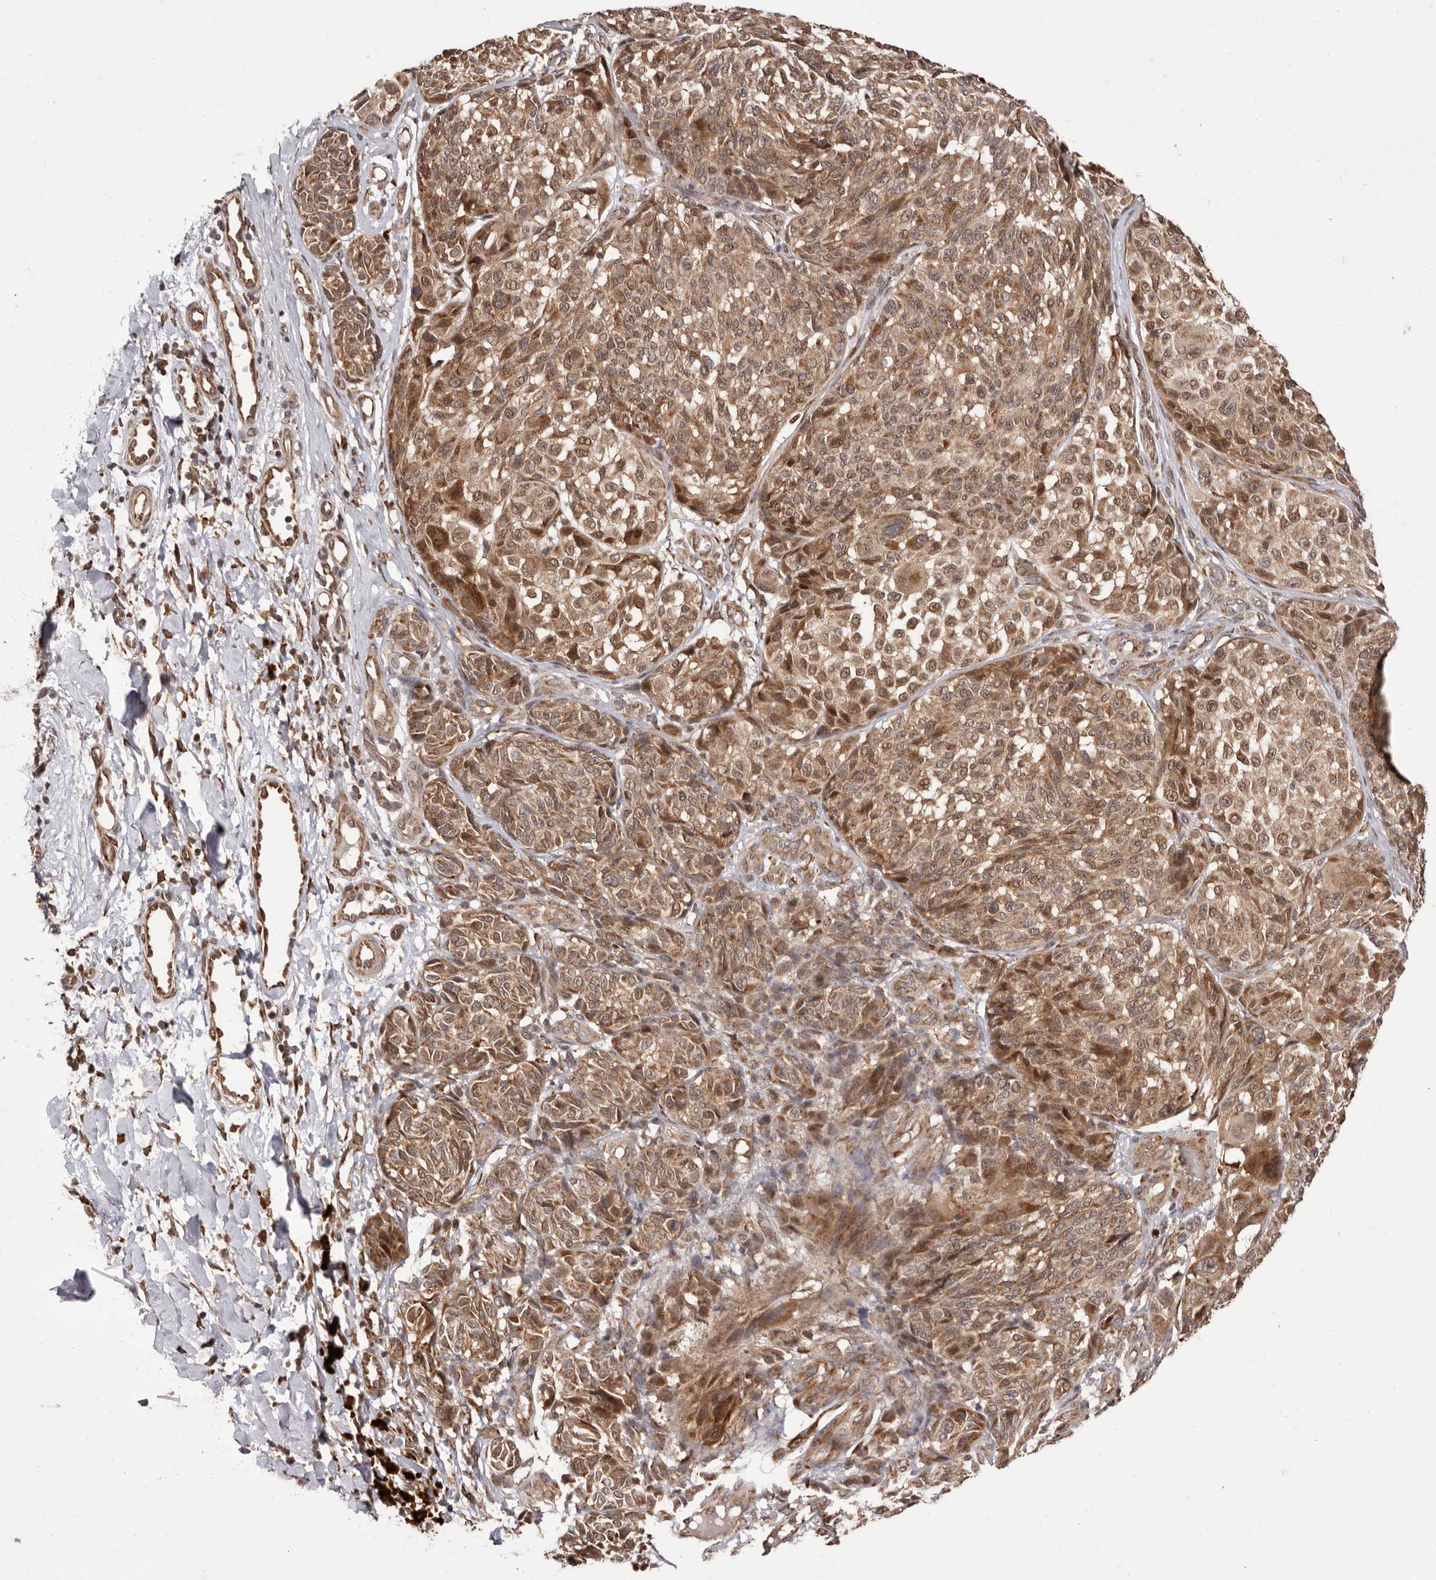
{"staining": {"intensity": "moderate", "quantity": ">75%", "location": "cytoplasmic/membranous,nuclear"}, "tissue": "melanoma", "cell_type": "Tumor cells", "image_type": "cancer", "snomed": [{"axis": "morphology", "description": "Malignant melanoma, NOS"}, {"axis": "topography", "description": "Skin"}], "caption": "This is an image of immunohistochemistry (IHC) staining of malignant melanoma, which shows moderate staining in the cytoplasmic/membranous and nuclear of tumor cells.", "gene": "LRGUK", "patient": {"sex": "male", "age": 83}}